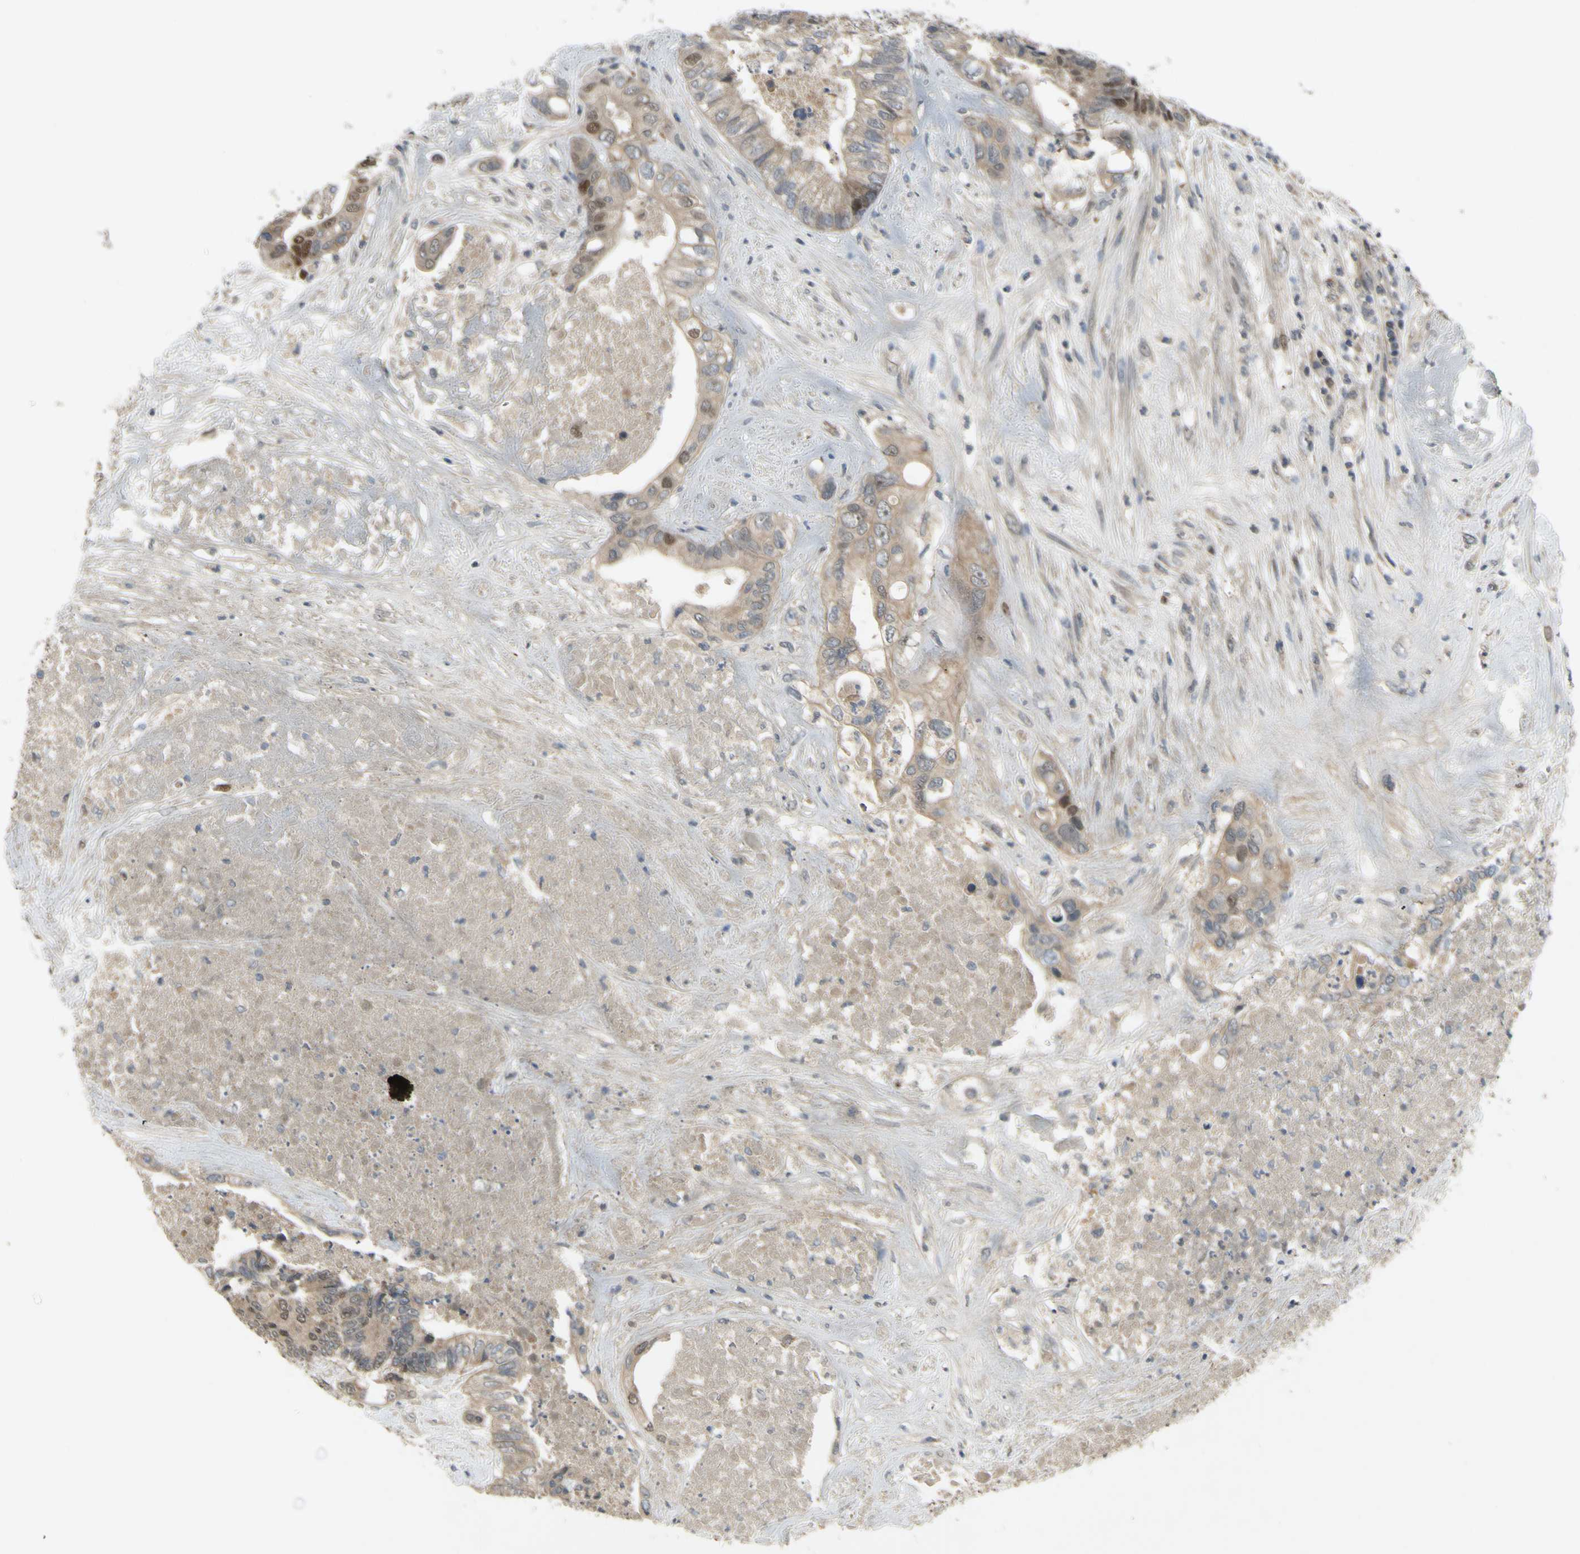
{"staining": {"intensity": "strong", "quantity": "25%-75%", "location": "nuclear"}, "tissue": "colorectal cancer", "cell_type": "Tumor cells", "image_type": "cancer", "snomed": [{"axis": "morphology", "description": "Adenocarcinoma, NOS"}, {"axis": "topography", "description": "Rectum"}], "caption": "This image shows immunohistochemistry (IHC) staining of colorectal cancer, with high strong nuclear positivity in approximately 25%-75% of tumor cells.", "gene": "RAD18", "patient": {"sex": "male", "age": 55}}